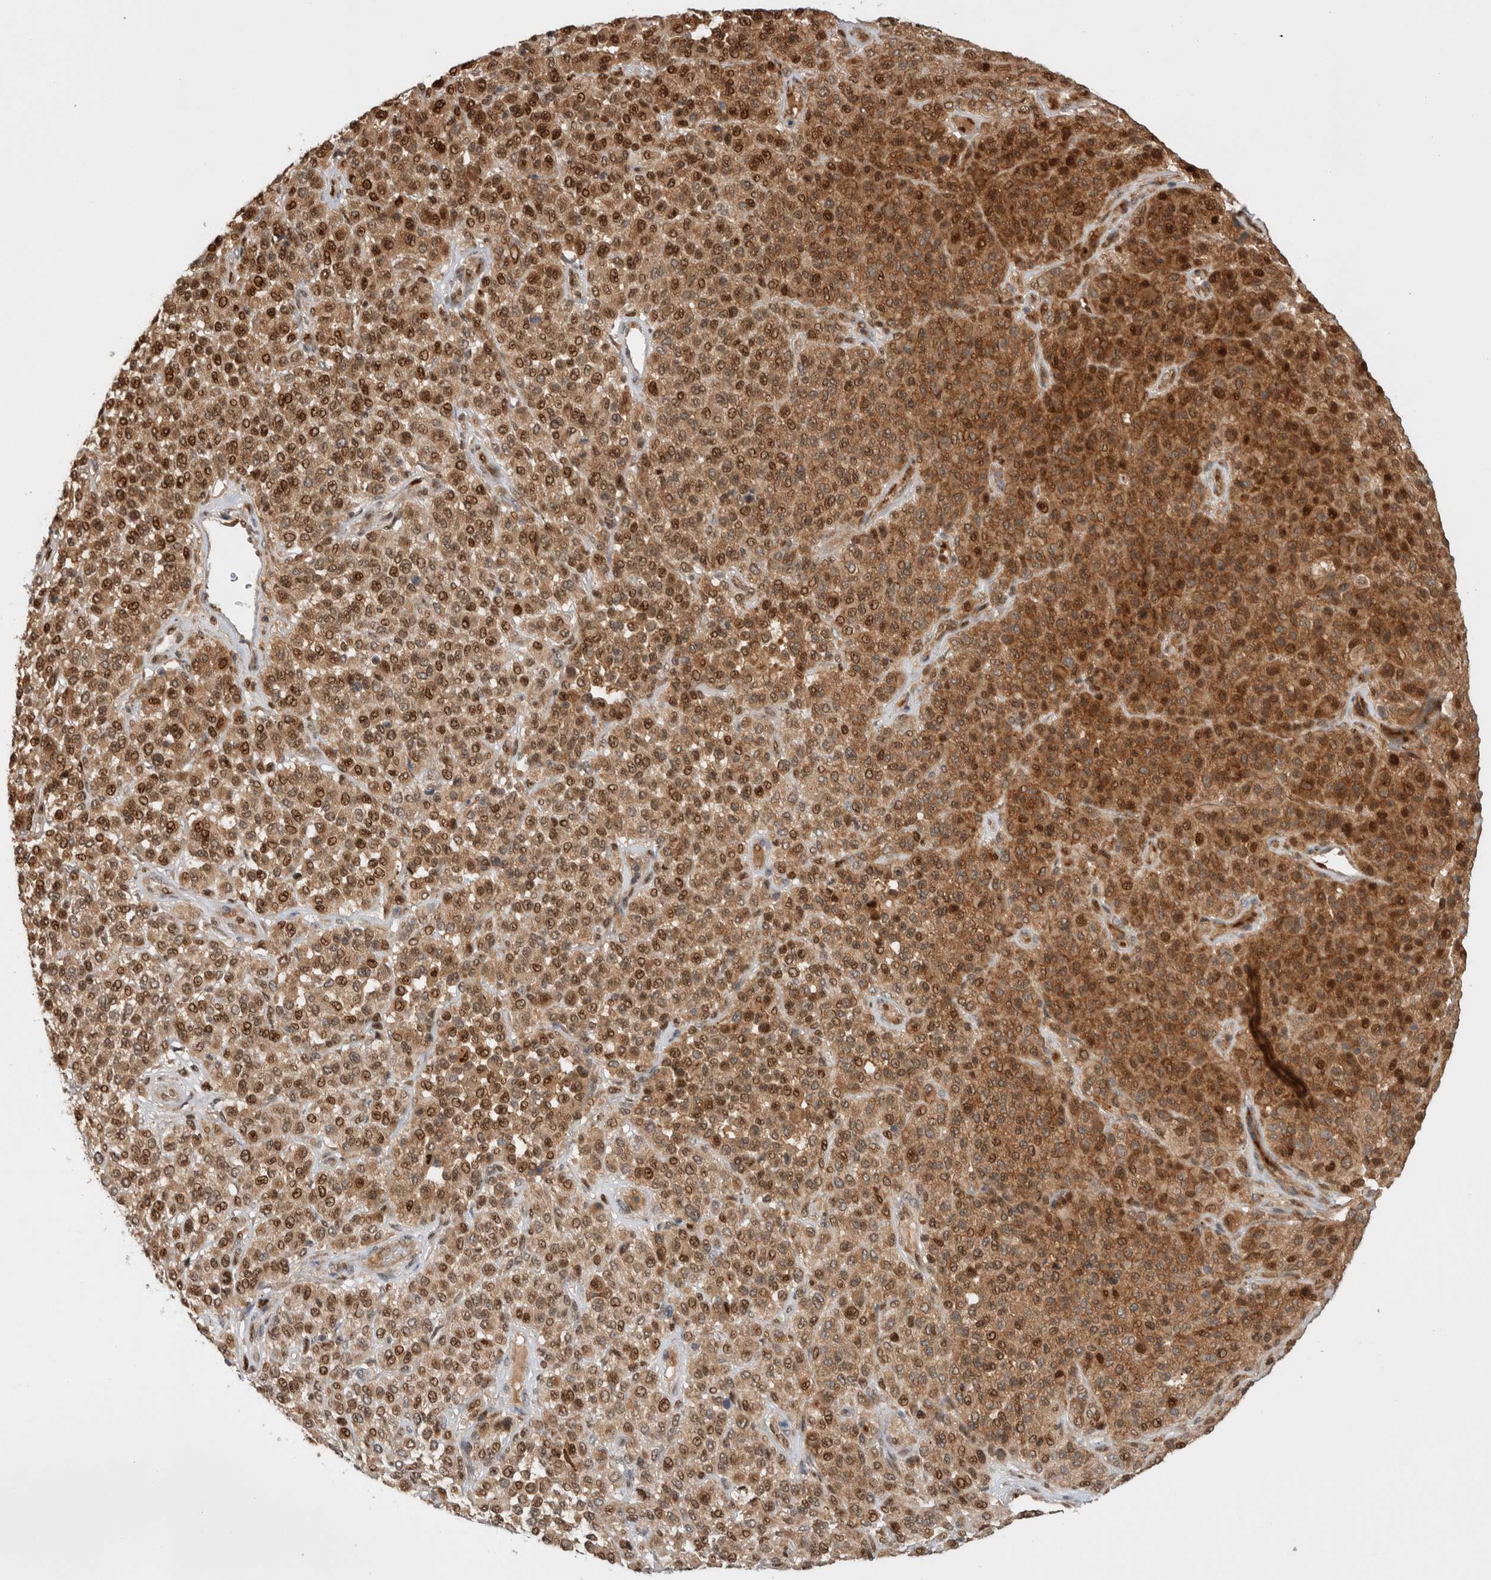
{"staining": {"intensity": "moderate", "quantity": ">75%", "location": "cytoplasmic/membranous,nuclear"}, "tissue": "melanoma", "cell_type": "Tumor cells", "image_type": "cancer", "snomed": [{"axis": "morphology", "description": "Malignant melanoma, Metastatic site"}, {"axis": "topography", "description": "Pancreas"}], "caption": "Immunohistochemical staining of malignant melanoma (metastatic site) reveals medium levels of moderate cytoplasmic/membranous and nuclear expression in approximately >75% of tumor cells.", "gene": "OTUD6B", "patient": {"sex": "female", "age": 30}}